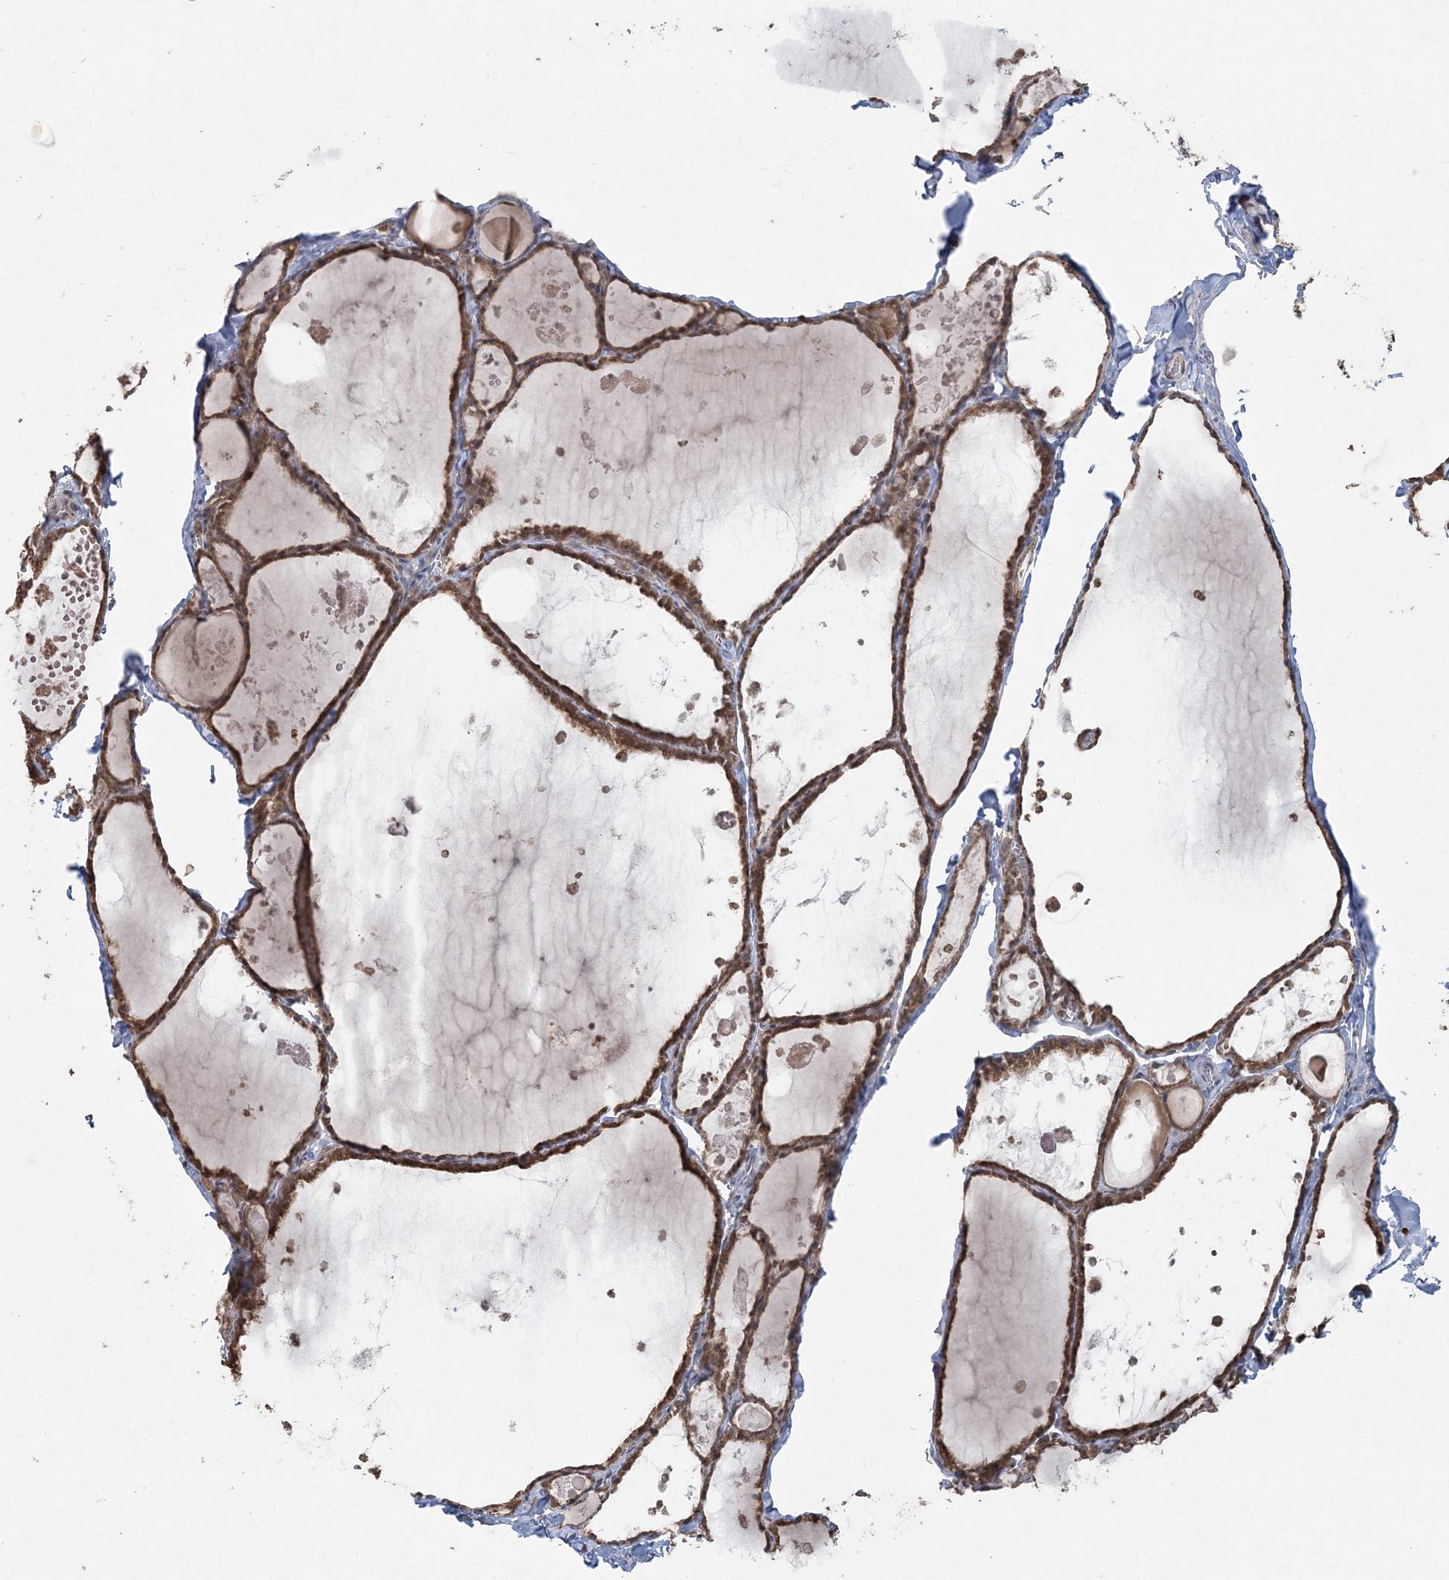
{"staining": {"intensity": "moderate", "quantity": ">75%", "location": "cytoplasmic/membranous"}, "tissue": "thyroid gland", "cell_type": "Glandular cells", "image_type": "normal", "snomed": [{"axis": "morphology", "description": "Normal tissue, NOS"}, {"axis": "topography", "description": "Thyroid gland"}], "caption": "Glandular cells display medium levels of moderate cytoplasmic/membranous positivity in approximately >75% of cells in normal human thyroid gland.", "gene": "SLU7", "patient": {"sex": "male", "age": 56}}